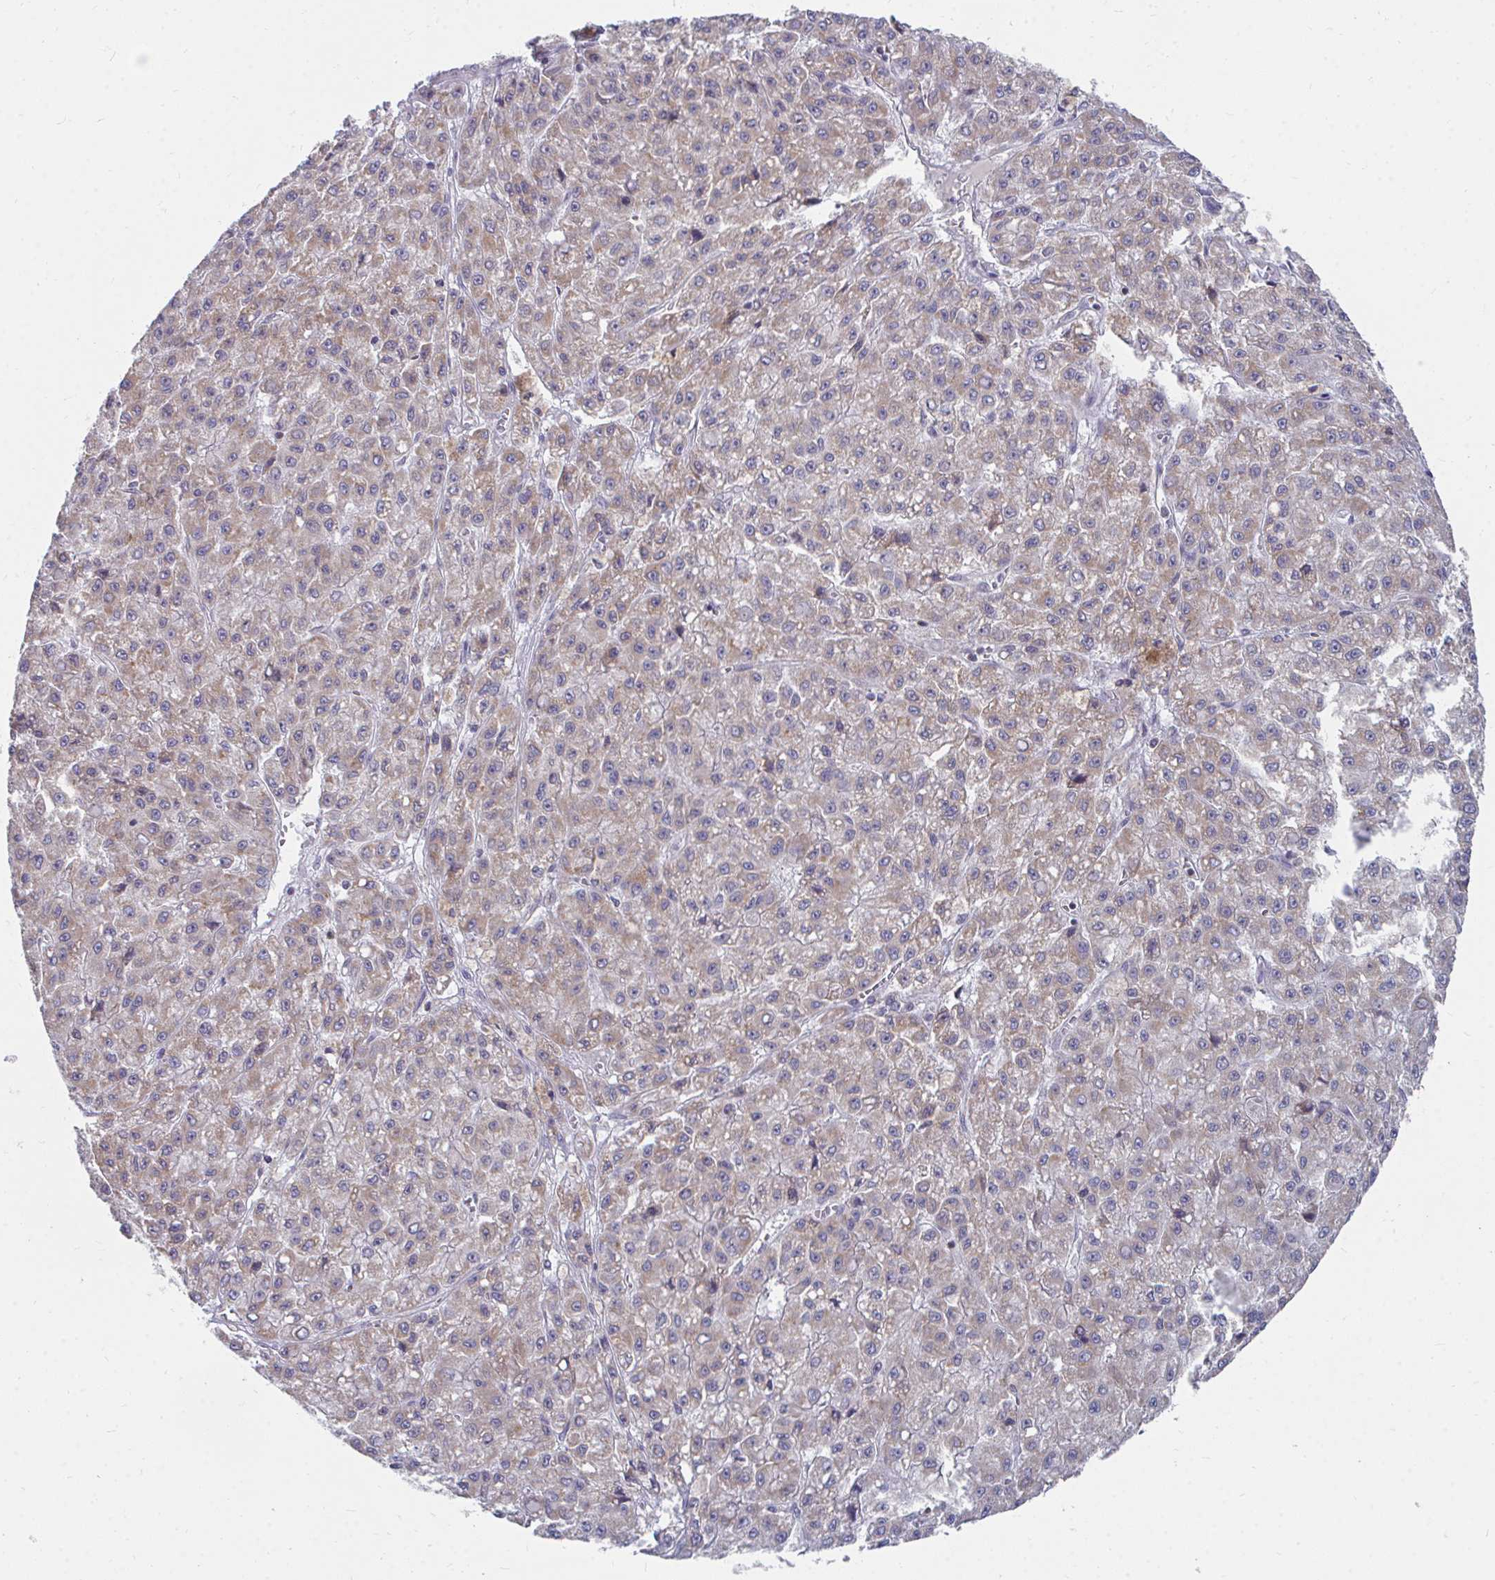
{"staining": {"intensity": "weak", "quantity": ">75%", "location": "cytoplasmic/membranous"}, "tissue": "liver cancer", "cell_type": "Tumor cells", "image_type": "cancer", "snomed": [{"axis": "morphology", "description": "Carcinoma, Hepatocellular, NOS"}, {"axis": "topography", "description": "Liver"}], "caption": "An IHC photomicrograph of neoplastic tissue is shown. Protein staining in brown highlights weak cytoplasmic/membranous positivity in liver hepatocellular carcinoma within tumor cells.", "gene": "PEX3", "patient": {"sex": "male", "age": 70}}